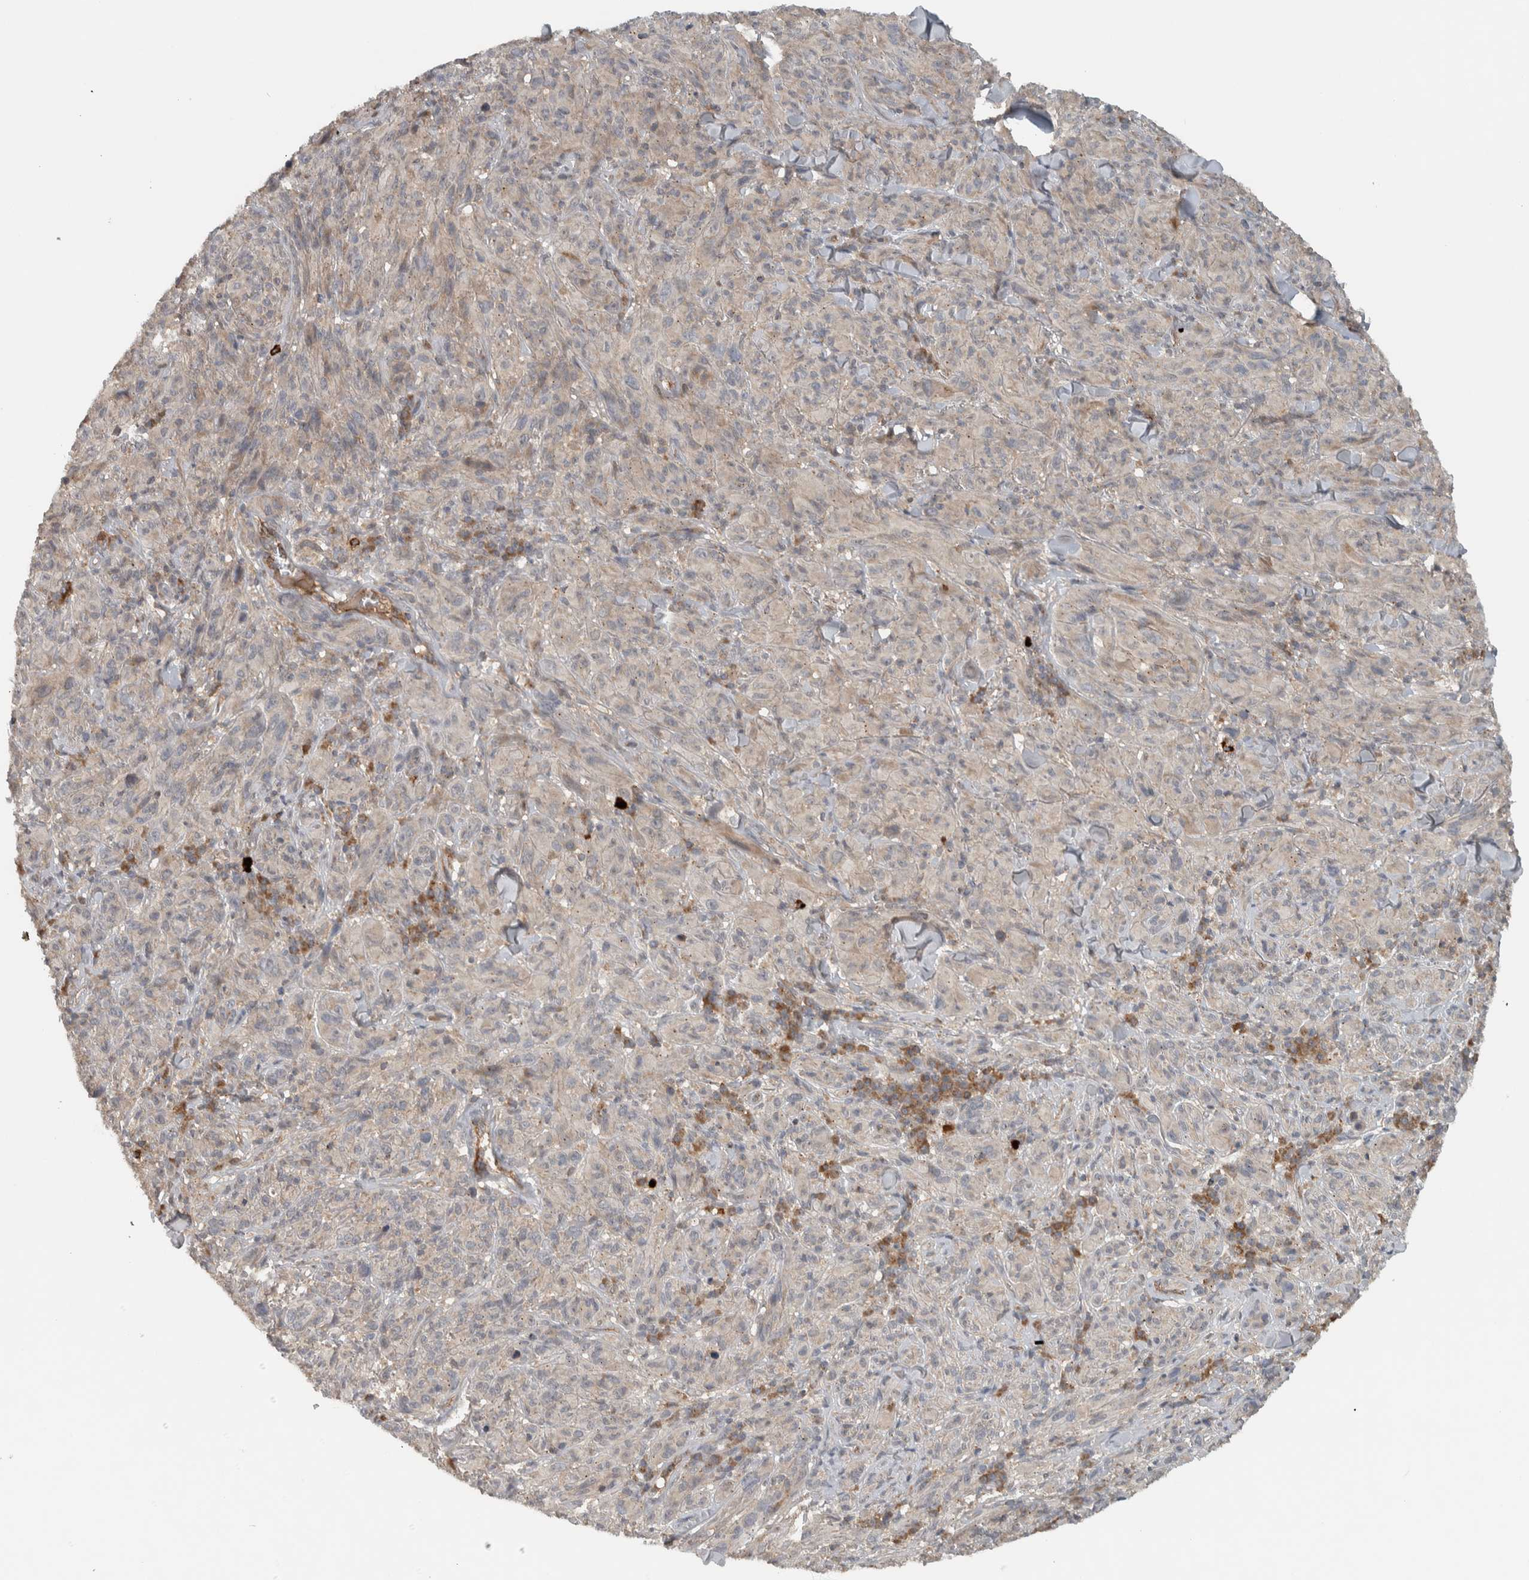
{"staining": {"intensity": "negative", "quantity": "none", "location": "none"}, "tissue": "melanoma", "cell_type": "Tumor cells", "image_type": "cancer", "snomed": [{"axis": "morphology", "description": "Malignant melanoma, NOS"}, {"axis": "topography", "description": "Skin of head"}], "caption": "Melanoma was stained to show a protein in brown. There is no significant staining in tumor cells. The staining is performed using DAB (3,3'-diaminobenzidine) brown chromogen with nuclei counter-stained in using hematoxylin.", "gene": "LBHD1", "patient": {"sex": "male", "age": 96}}